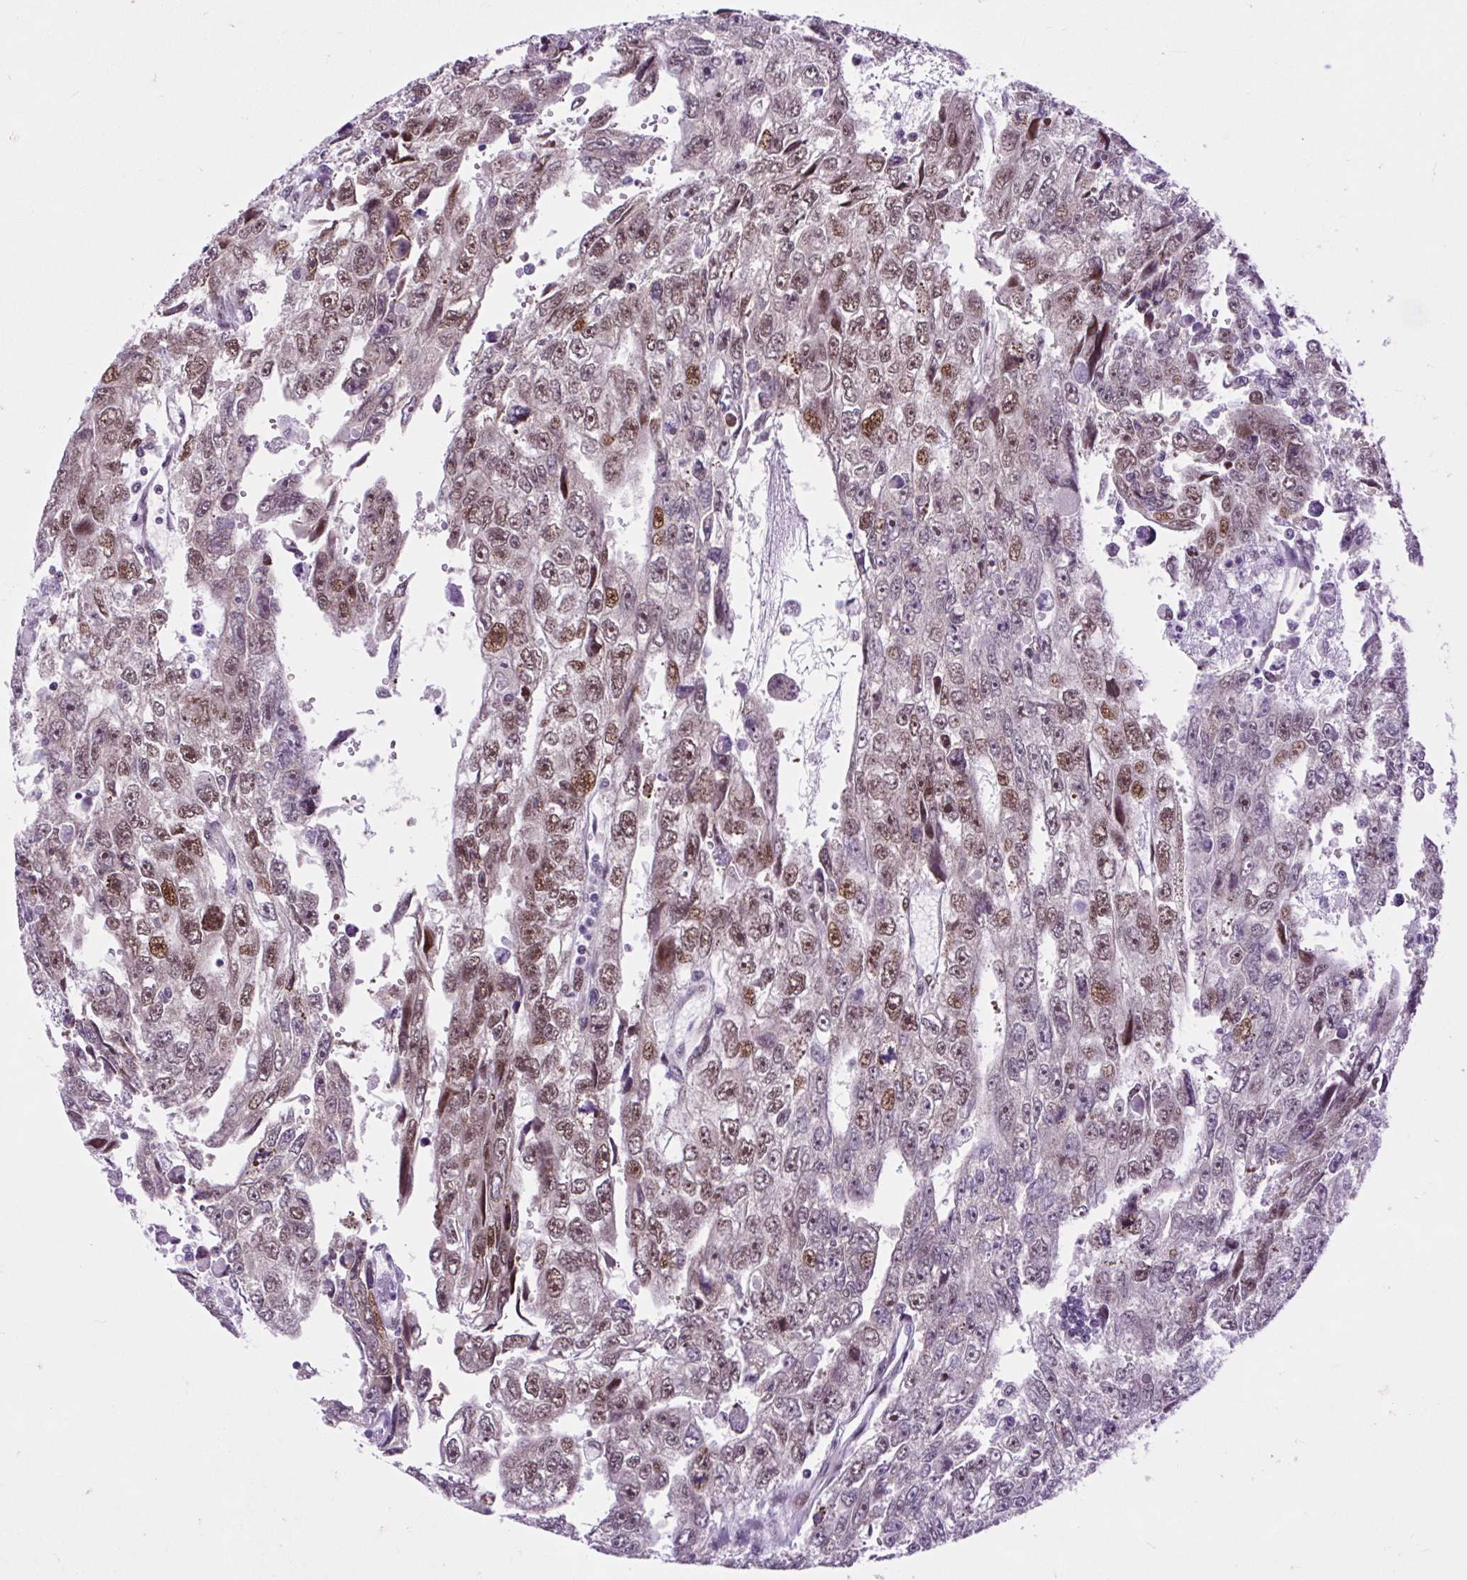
{"staining": {"intensity": "moderate", "quantity": ">75%", "location": "nuclear"}, "tissue": "testis cancer", "cell_type": "Tumor cells", "image_type": "cancer", "snomed": [{"axis": "morphology", "description": "Carcinoma, Embryonal, NOS"}, {"axis": "topography", "description": "Testis"}], "caption": "Immunohistochemical staining of human testis cancer exhibits moderate nuclear protein staining in about >75% of tumor cells. The staining is performed using DAB brown chromogen to label protein expression. The nuclei are counter-stained blue using hematoxylin.", "gene": "CLK2", "patient": {"sex": "male", "age": 20}}